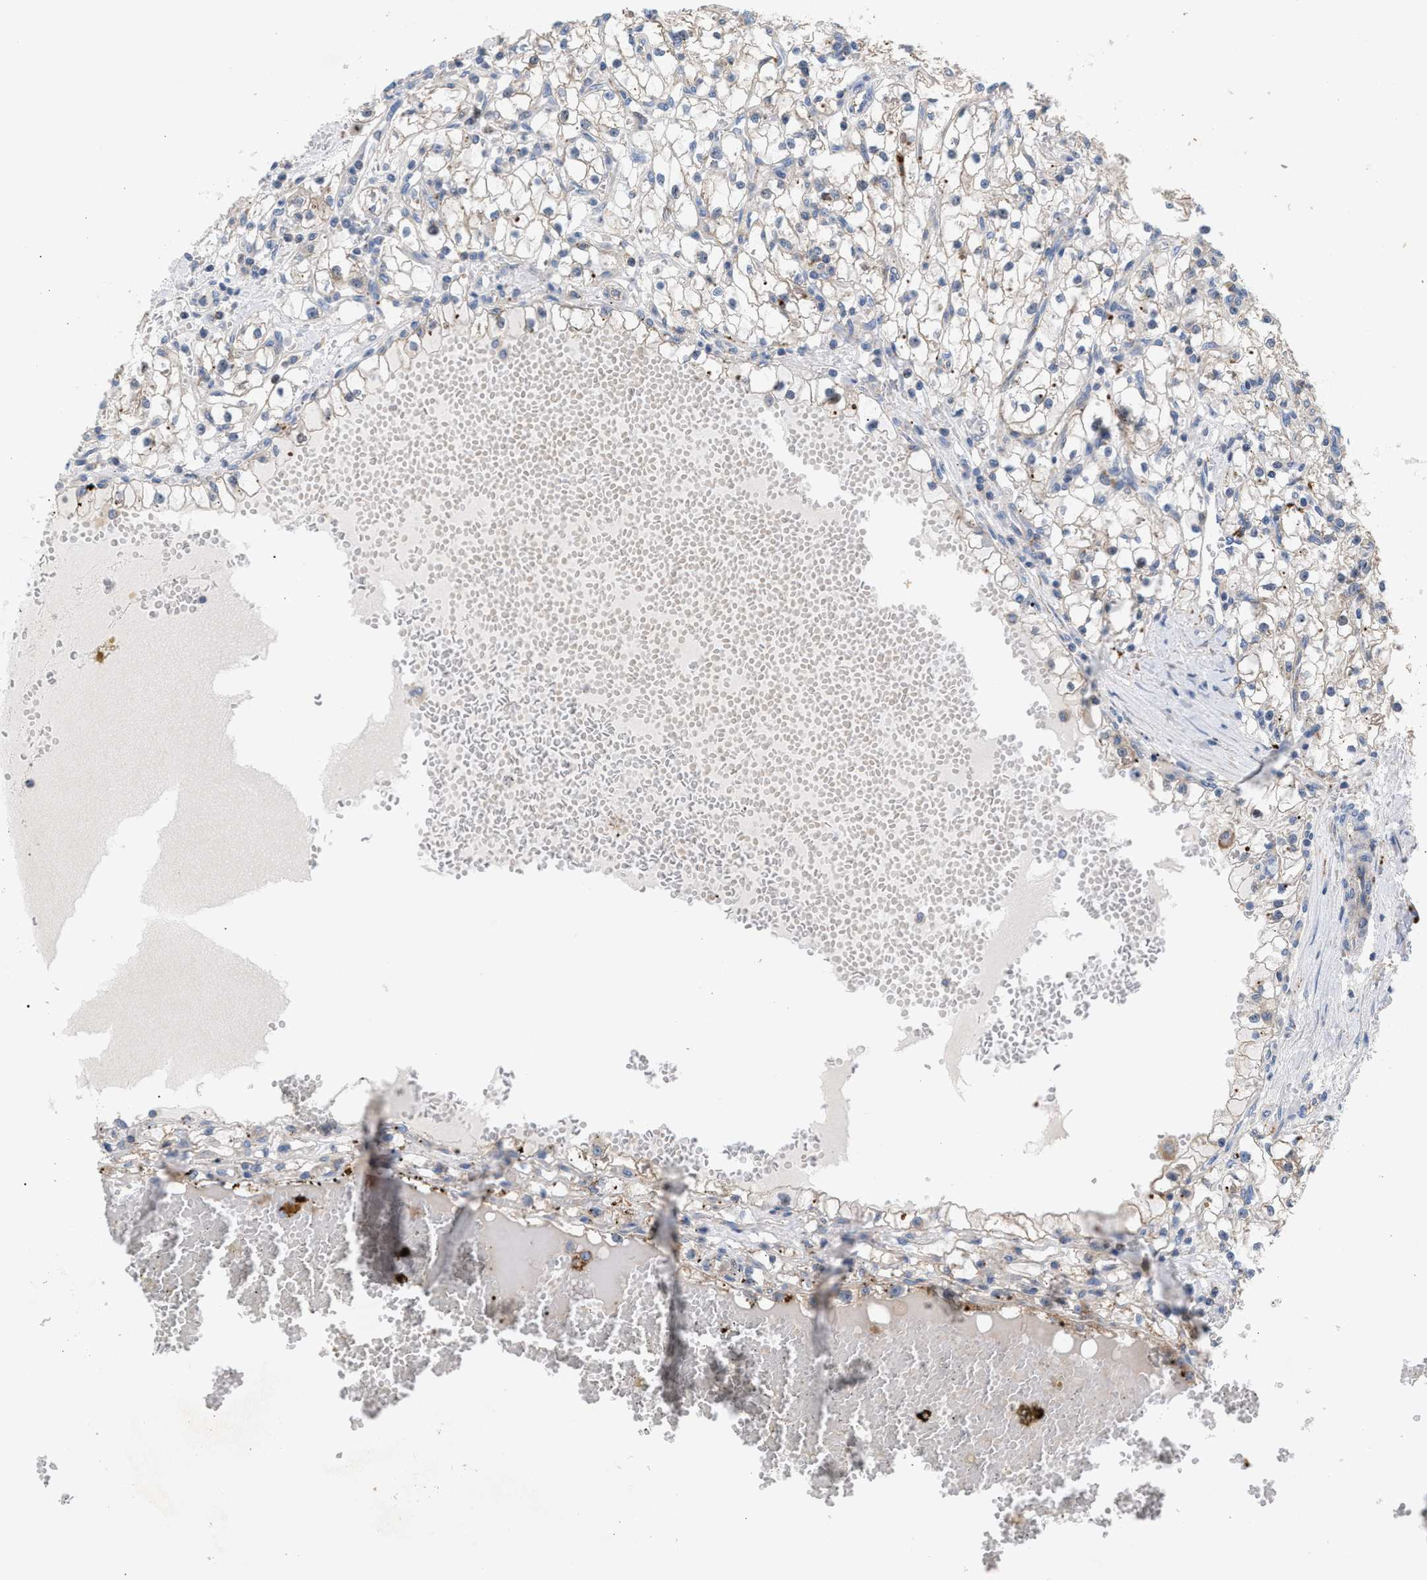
{"staining": {"intensity": "moderate", "quantity": "<25%", "location": "cytoplasmic/membranous"}, "tissue": "renal cancer", "cell_type": "Tumor cells", "image_type": "cancer", "snomed": [{"axis": "morphology", "description": "Adenocarcinoma, NOS"}, {"axis": "topography", "description": "Kidney"}], "caption": "Renal cancer tissue reveals moderate cytoplasmic/membranous positivity in about <25% of tumor cells", "gene": "MBTD1", "patient": {"sex": "male", "age": 56}}